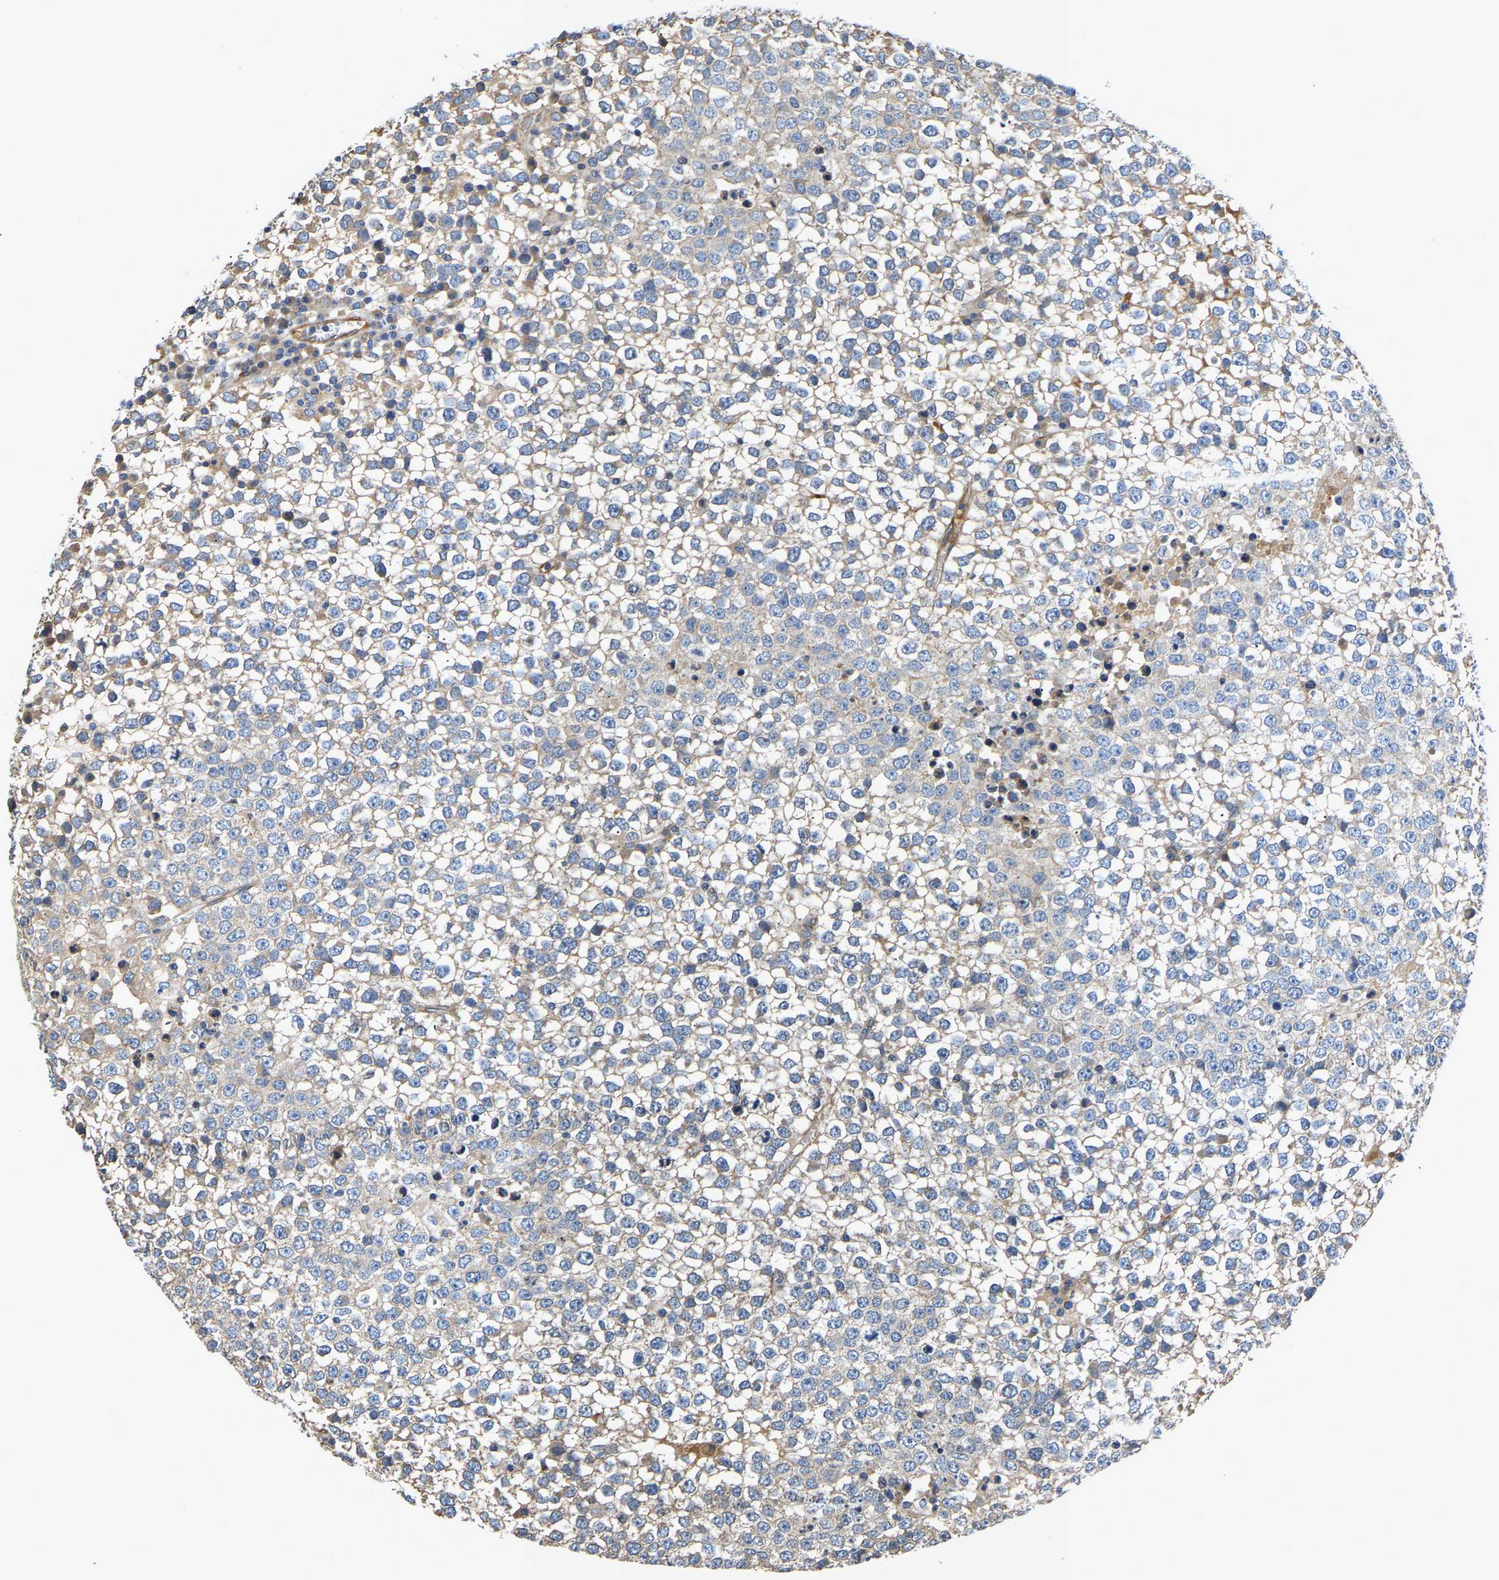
{"staining": {"intensity": "weak", "quantity": "25%-75%", "location": "cytoplasmic/membranous"}, "tissue": "testis cancer", "cell_type": "Tumor cells", "image_type": "cancer", "snomed": [{"axis": "morphology", "description": "Seminoma, NOS"}, {"axis": "topography", "description": "Testis"}], "caption": "Immunohistochemical staining of seminoma (testis) exhibits weak cytoplasmic/membranous protein expression in approximately 25%-75% of tumor cells. Nuclei are stained in blue.", "gene": "ARL6IP5", "patient": {"sex": "male", "age": 65}}